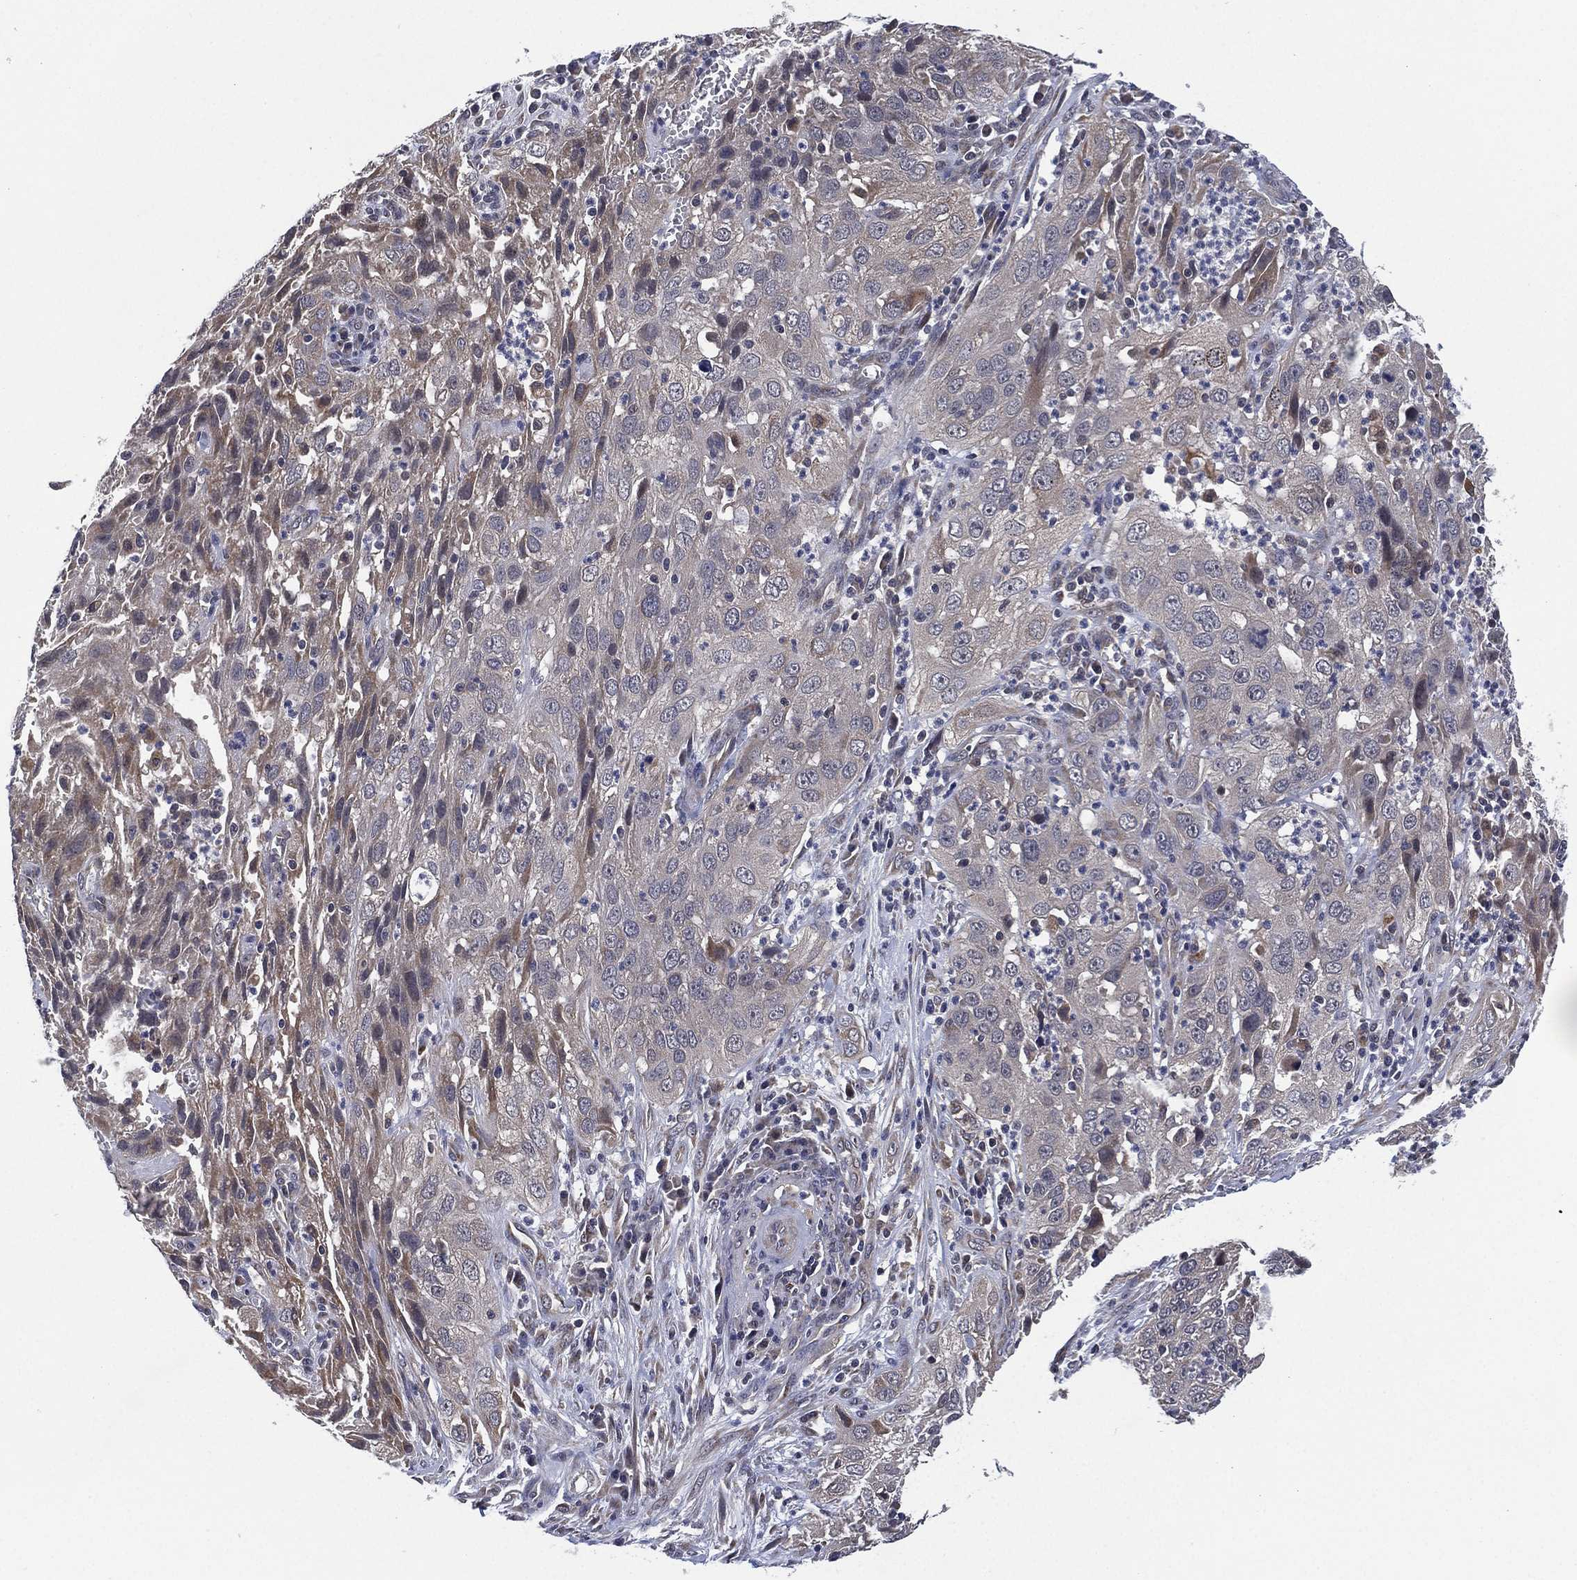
{"staining": {"intensity": "negative", "quantity": "none", "location": "none"}, "tissue": "cervical cancer", "cell_type": "Tumor cells", "image_type": "cancer", "snomed": [{"axis": "morphology", "description": "Squamous cell carcinoma, NOS"}, {"axis": "topography", "description": "Cervix"}], "caption": "A high-resolution micrograph shows IHC staining of cervical cancer (squamous cell carcinoma), which demonstrates no significant staining in tumor cells. (Stains: DAB immunohistochemistry (IHC) with hematoxylin counter stain, Microscopy: brightfield microscopy at high magnification).", "gene": "SELENOO", "patient": {"sex": "female", "age": 32}}